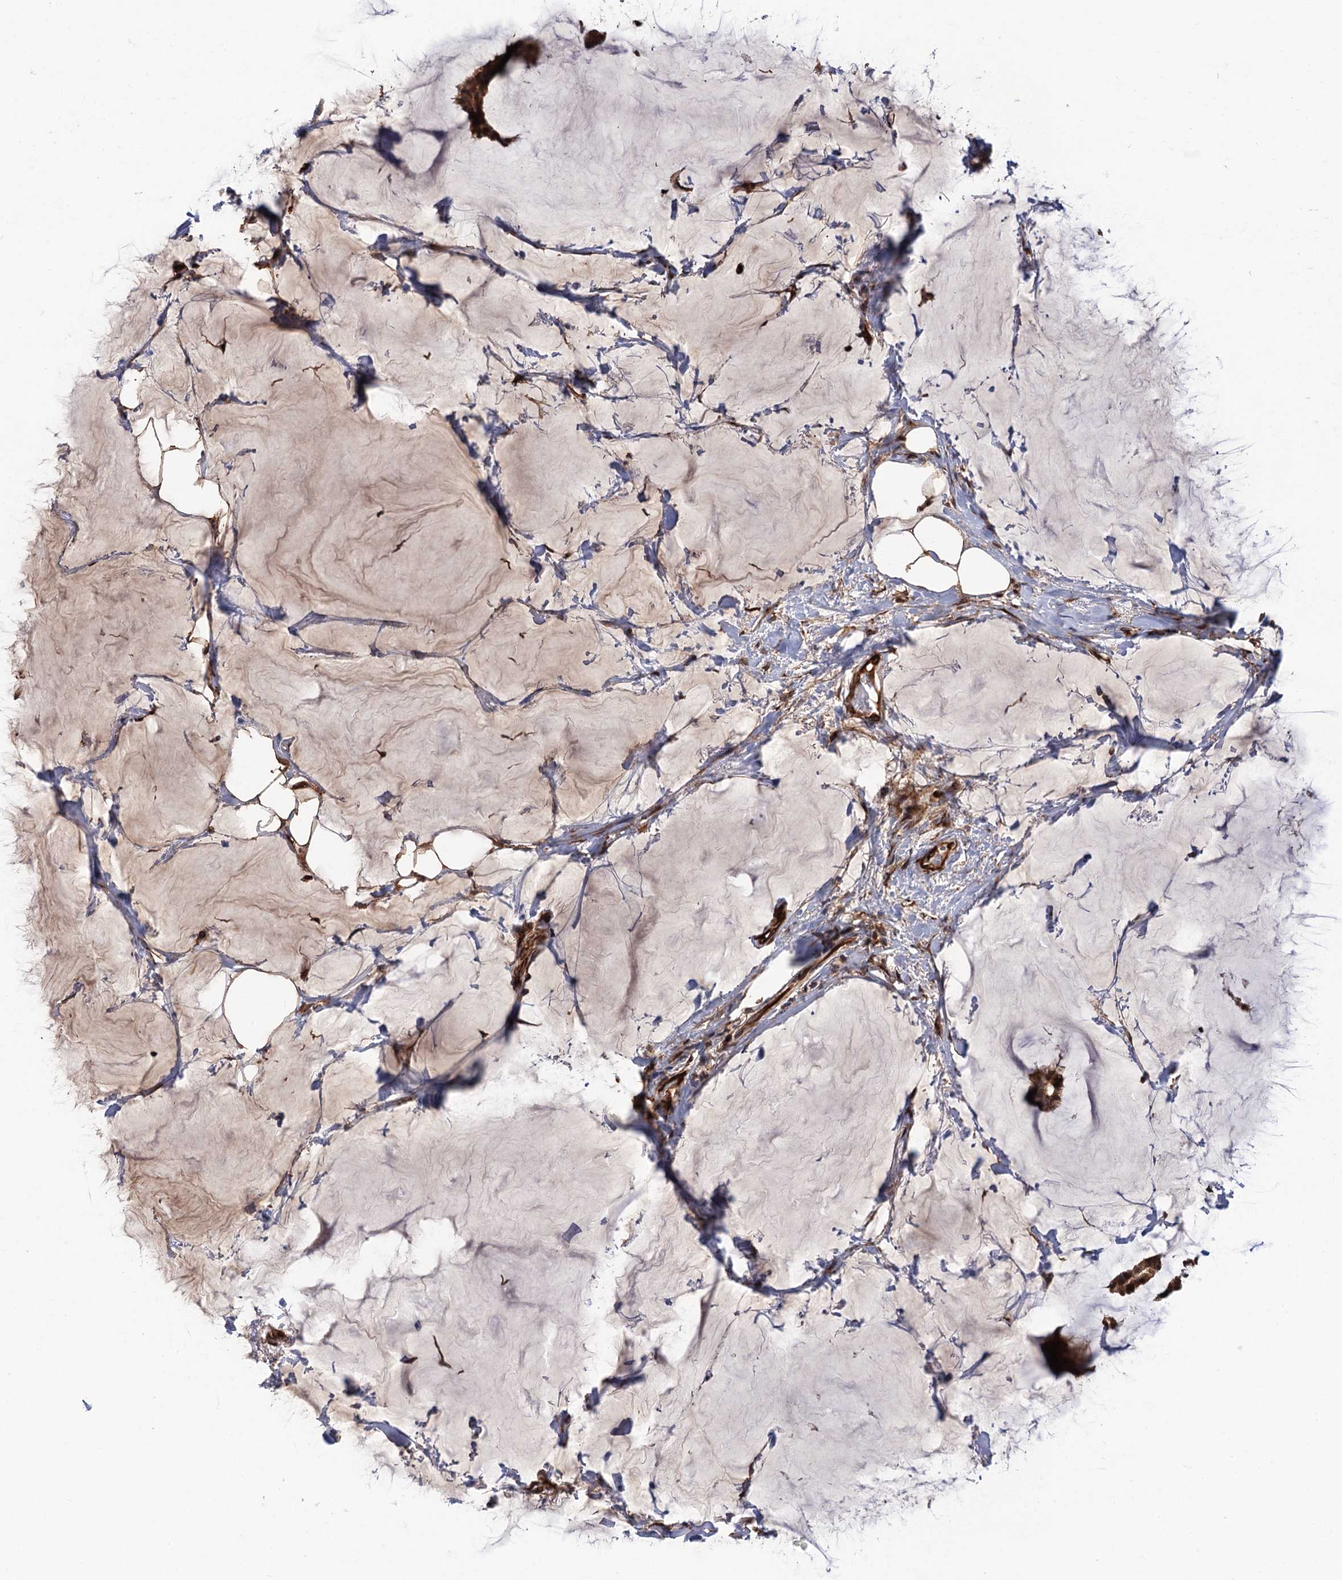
{"staining": {"intensity": "moderate", "quantity": ">75%", "location": "cytoplasmic/membranous"}, "tissue": "breast cancer", "cell_type": "Tumor cells", "image_type": "cancer", "snomed": [{"axis": "morphology", "description": "Duct carcinoma"}, {"axis": "topography", "description": "Breast"}], "caption": "Breast intraductal carcinoma stained for a protein (brown) displays moderate cytoplasmic/membranous positive positivity in about >75% of tumor cells.", "gene": "FSIP1", "patient": {"sex": "female", "age": 93}}